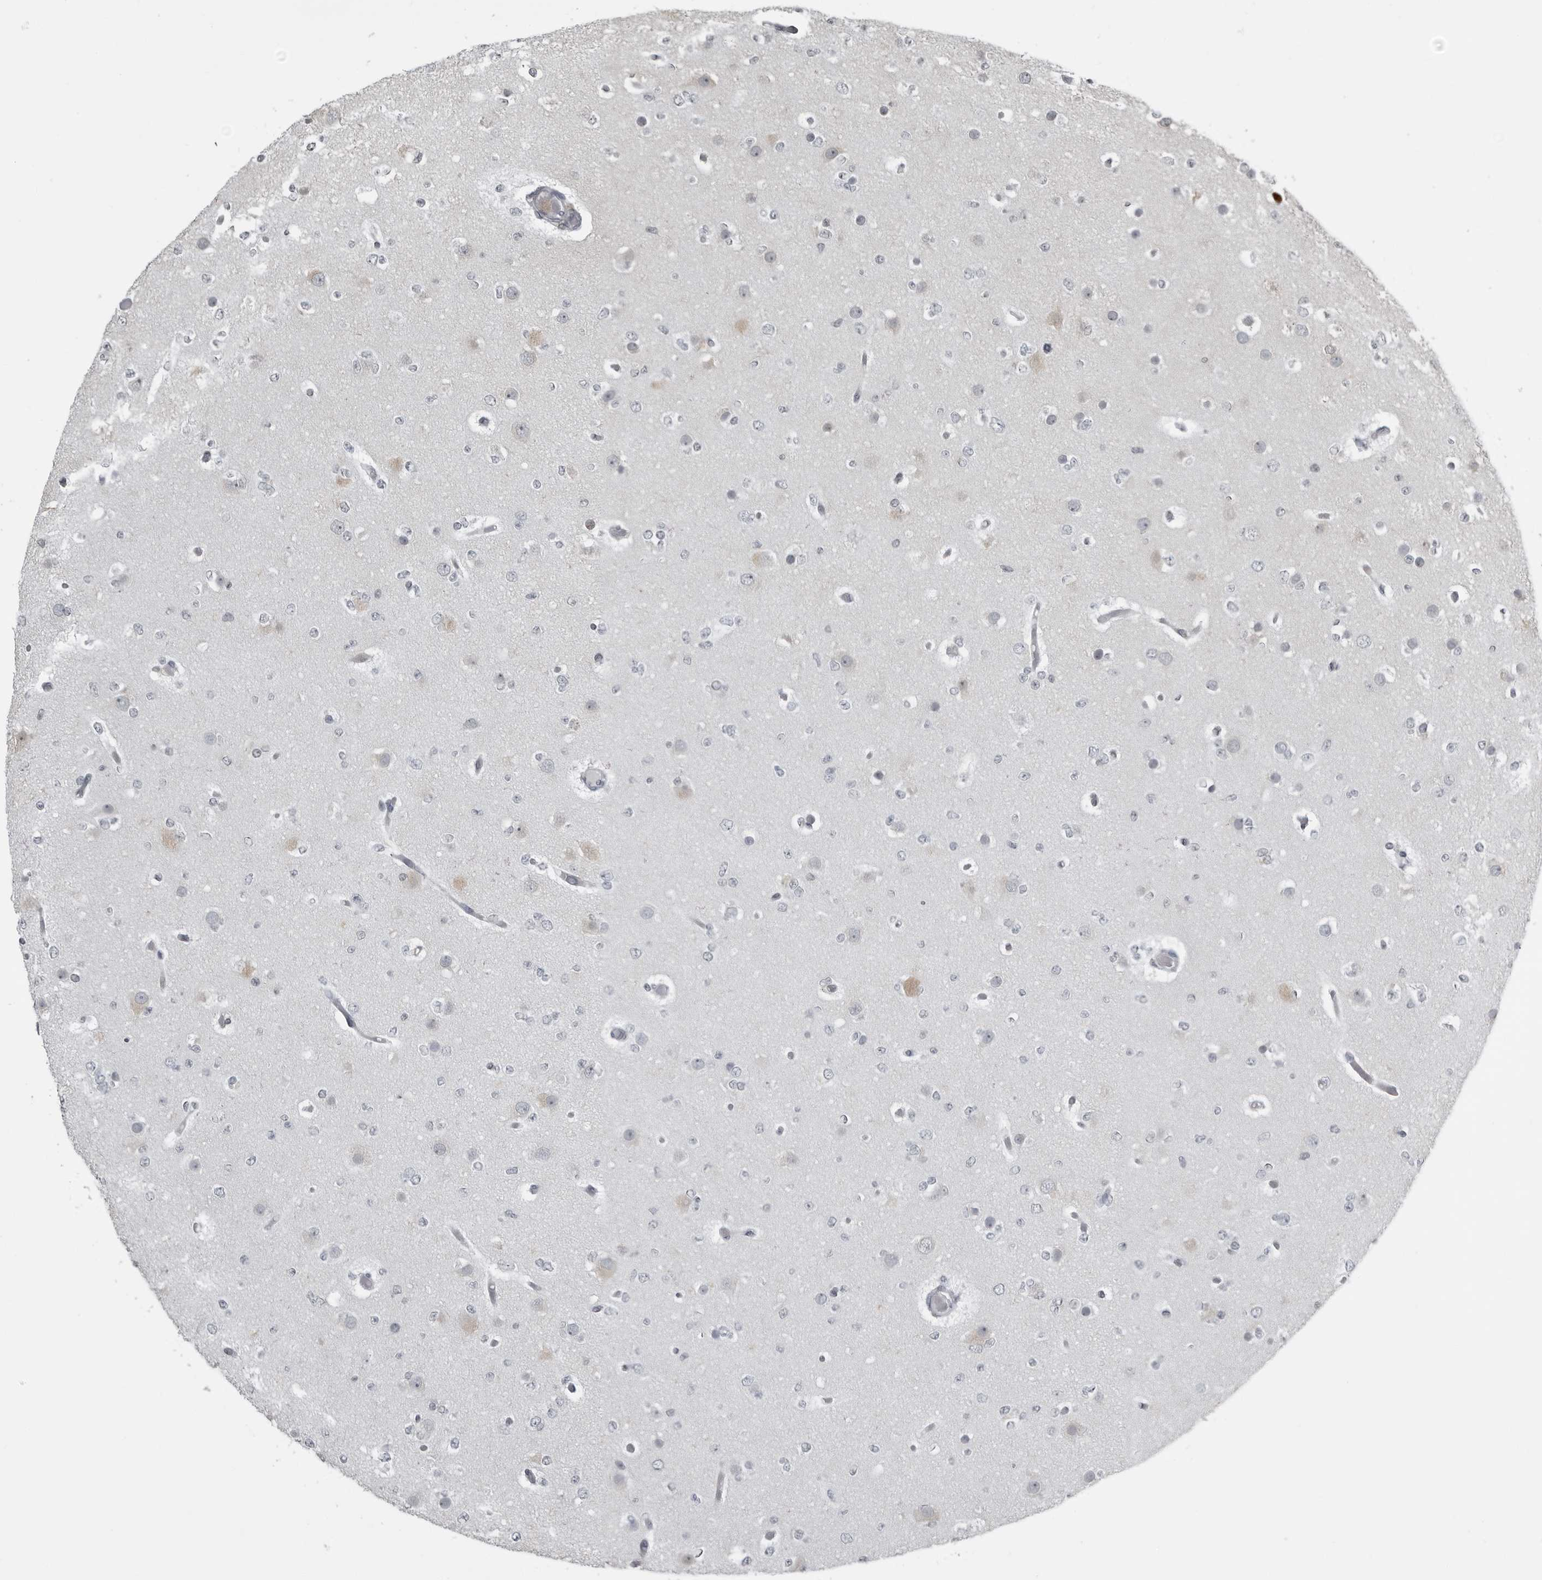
{"staining": {"intensity": "negative", "quantity": "none", "location": "none"}, "tissue": "glioma", "cell_type": "Tumor cells", "image_type": "cancer", "snomed": [{"axis": "morphology", "description": "Glioma, malignant, Low grade"}, {"axis": "topography", "description": "Brain"}], "caption": "High power microscopy histopathology image of an immunohistochemistry (IHC) micrograph of glioma, revealing no significant expression in tumor cells.", "gene": "RTCA", "patient": {"sex": "female", "age": 22}}